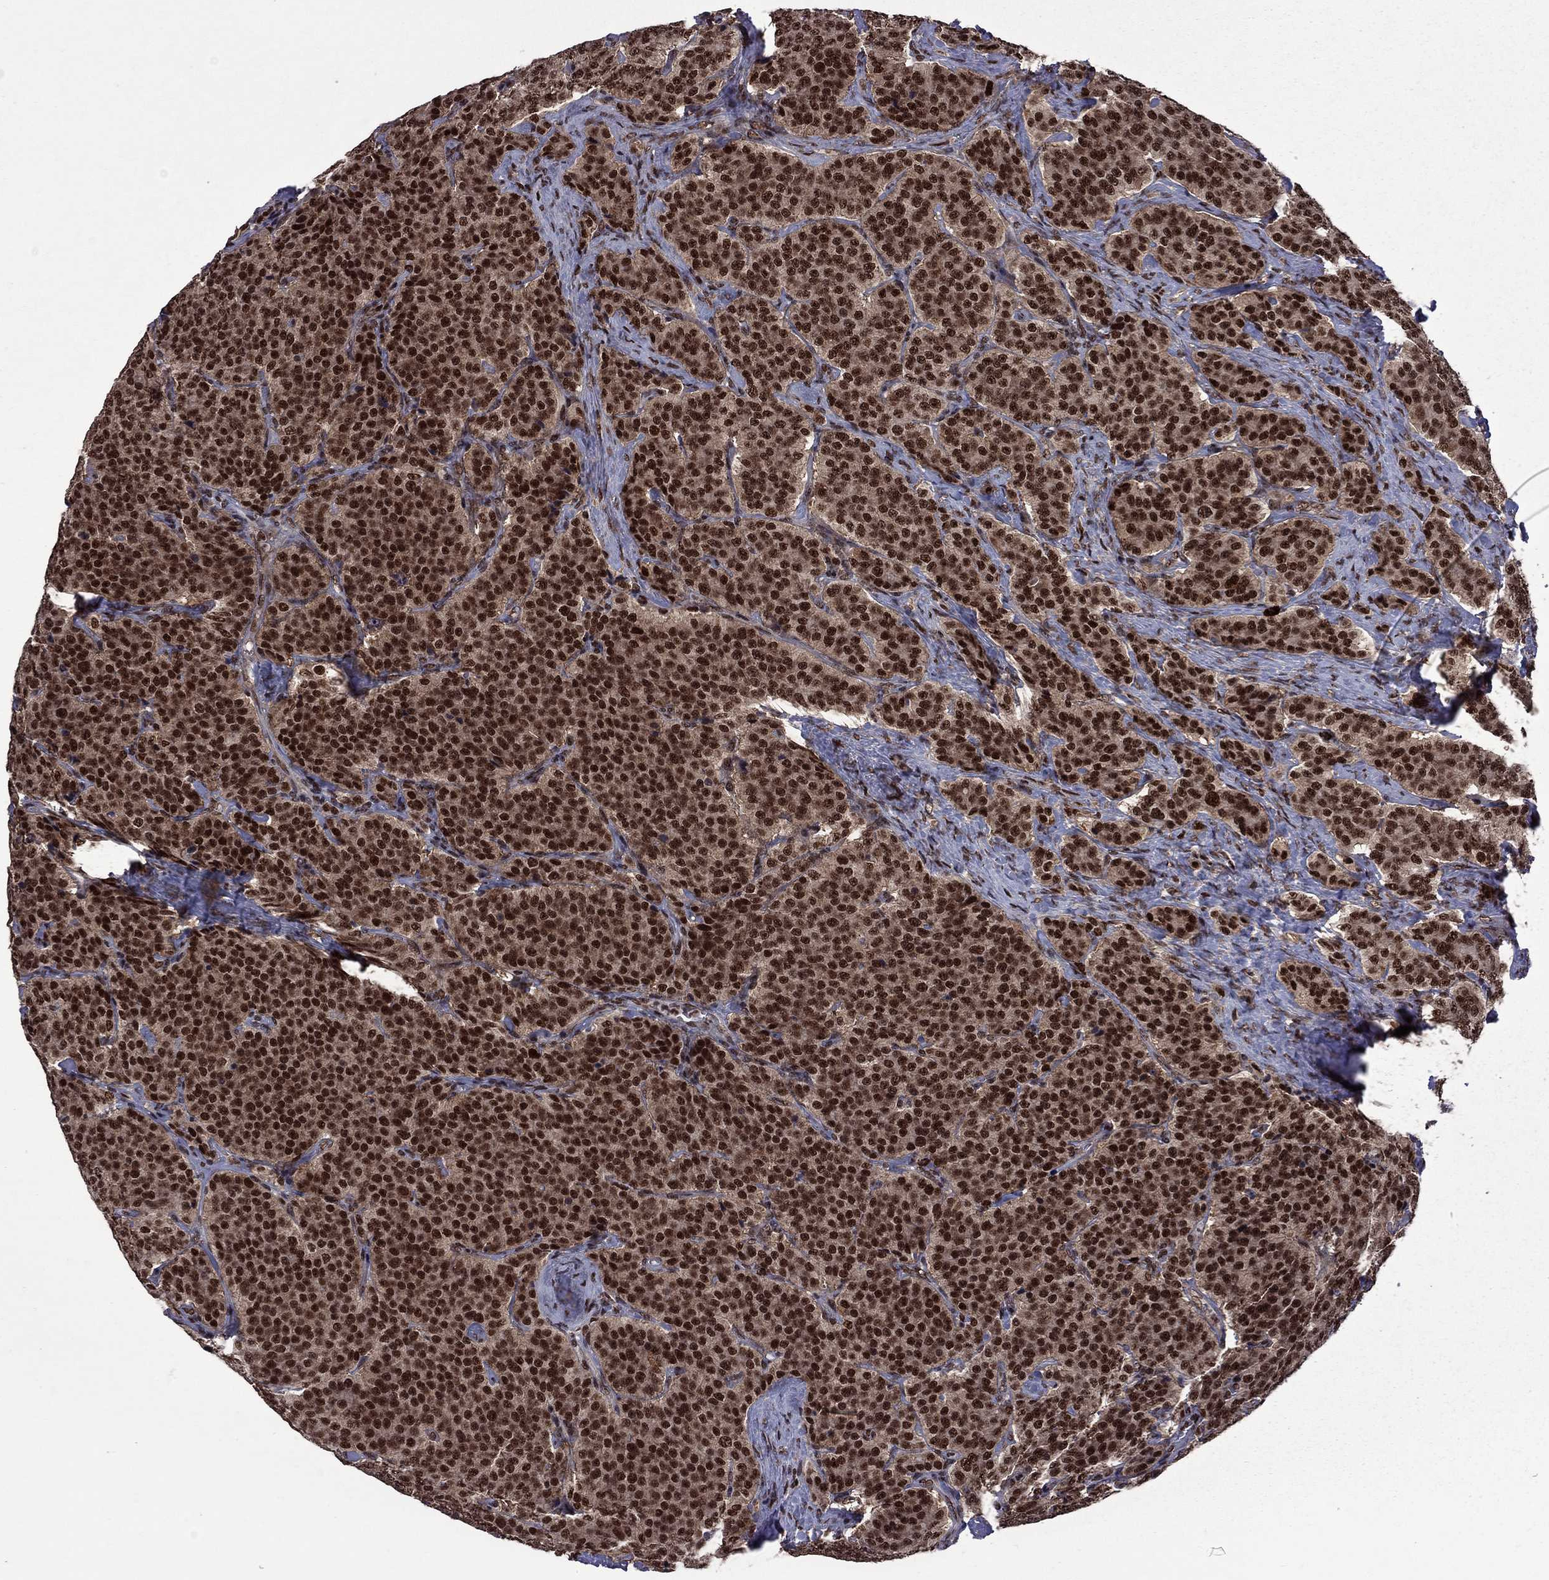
{"staining": {"intensity": "strong", "quantity": ">75%", "location": "nuclear"}, "tissue": "carcinoid", "cell_type": "Tumor cells", "image_type": "cancer", "snomed": [{"axis": "morphology", "description": "Carcinoid, malignant, NOS"}, {"axis": "topography", "description": "Small intestine"}], "caption": "Immunohistochemical staining of malignant carcinoid reveals high levels of strong nuclear protein staining in approximately >75% of tumor cells.", "gene": "MED25", "patient": {"sex": "female", "age": 58}}